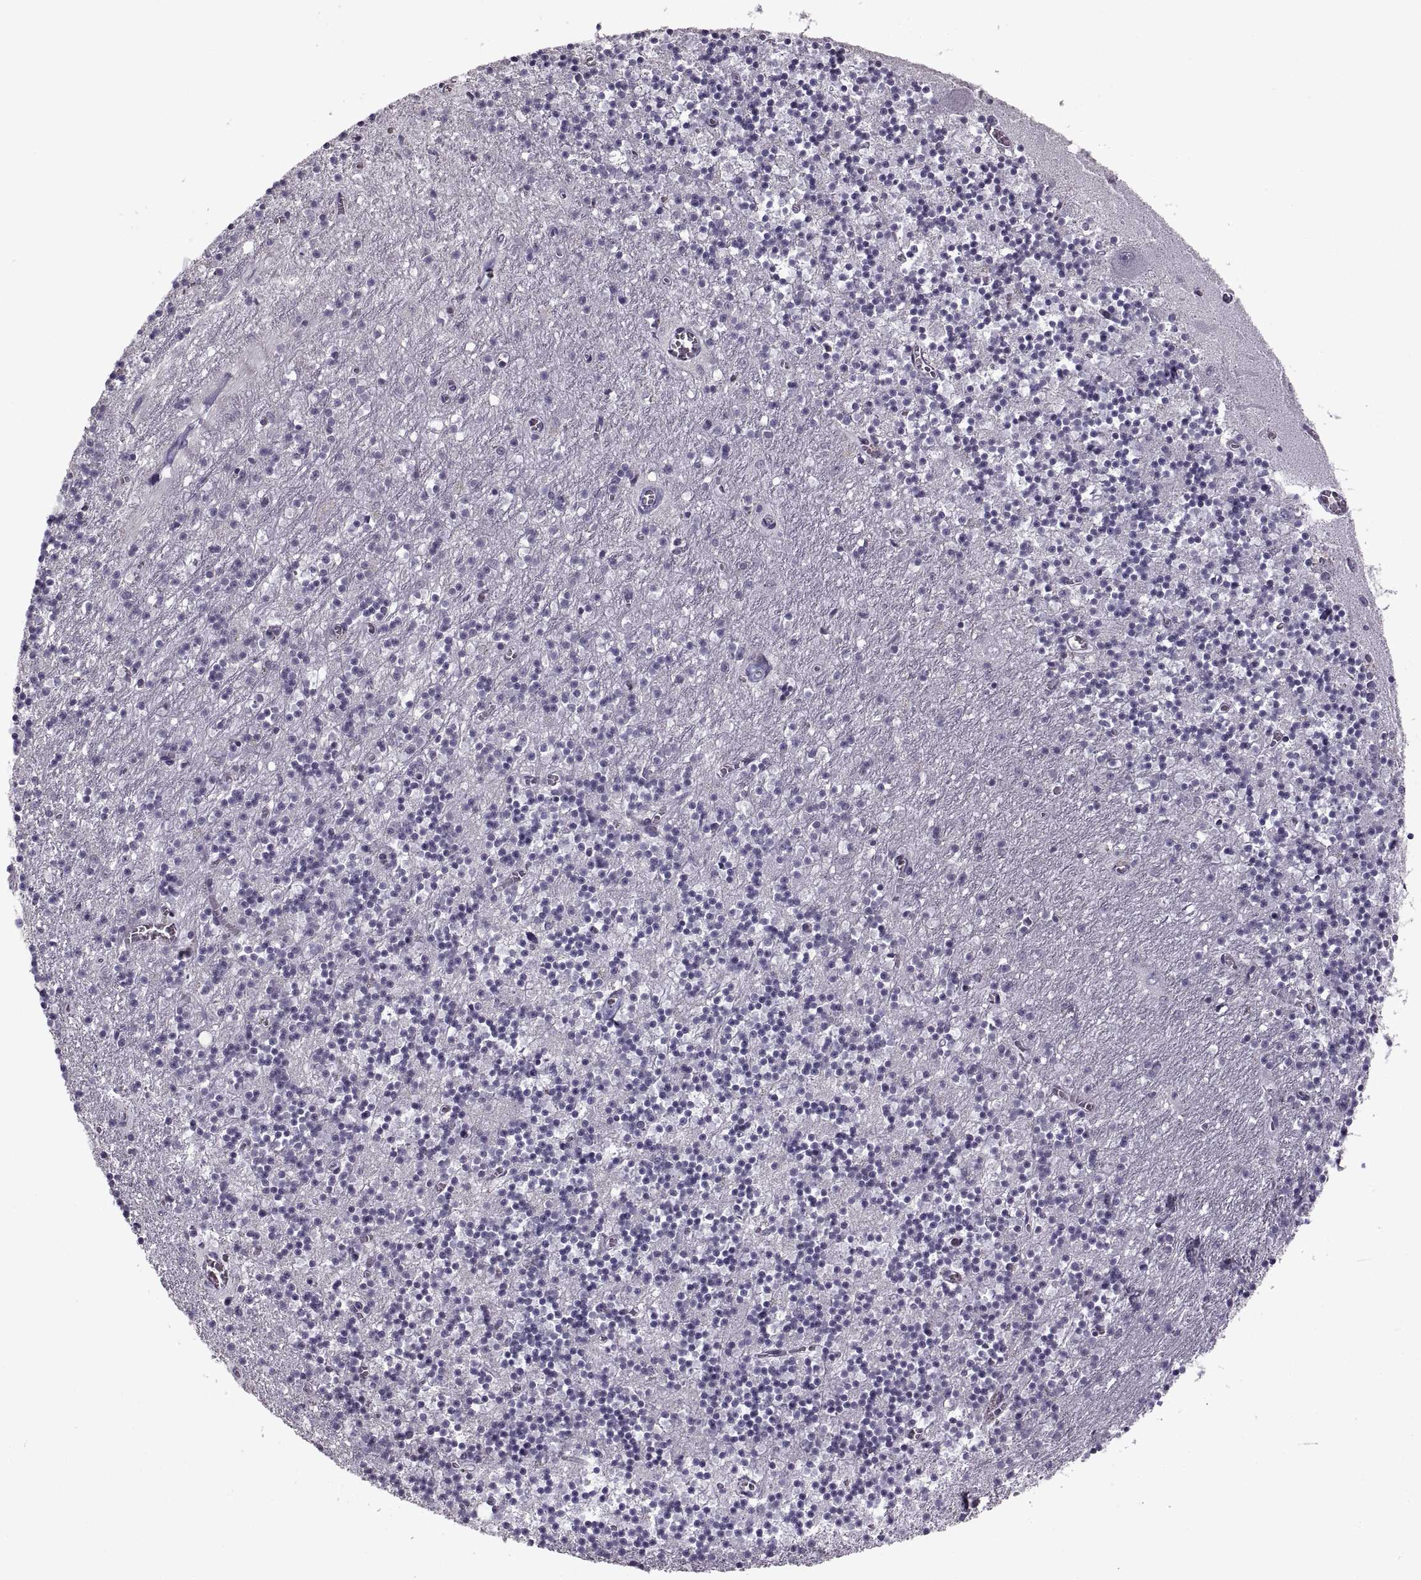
{"staining": {"intensity": "negative", "quantity": "none", "location": "none"}, "tissue": "cerebellum", "cell_type": "Cells in granular layer", "image_type": "normal", "snomed": [{"axis": "morphology", "description": "Normal tissue, NOS"}, {"axis": "topography", "description": "Cerebellum"}], "caption": "IHC image of benign human cerebellum stained for a protein (brown), which demonstrates no expression in cells in granular layer. The staining is performed using DAB brown chromogen with nuclei counter-stained in using hematoxylin.", "gene": "PAGE2B", "patient": {"sex": "female", "age": 64}}